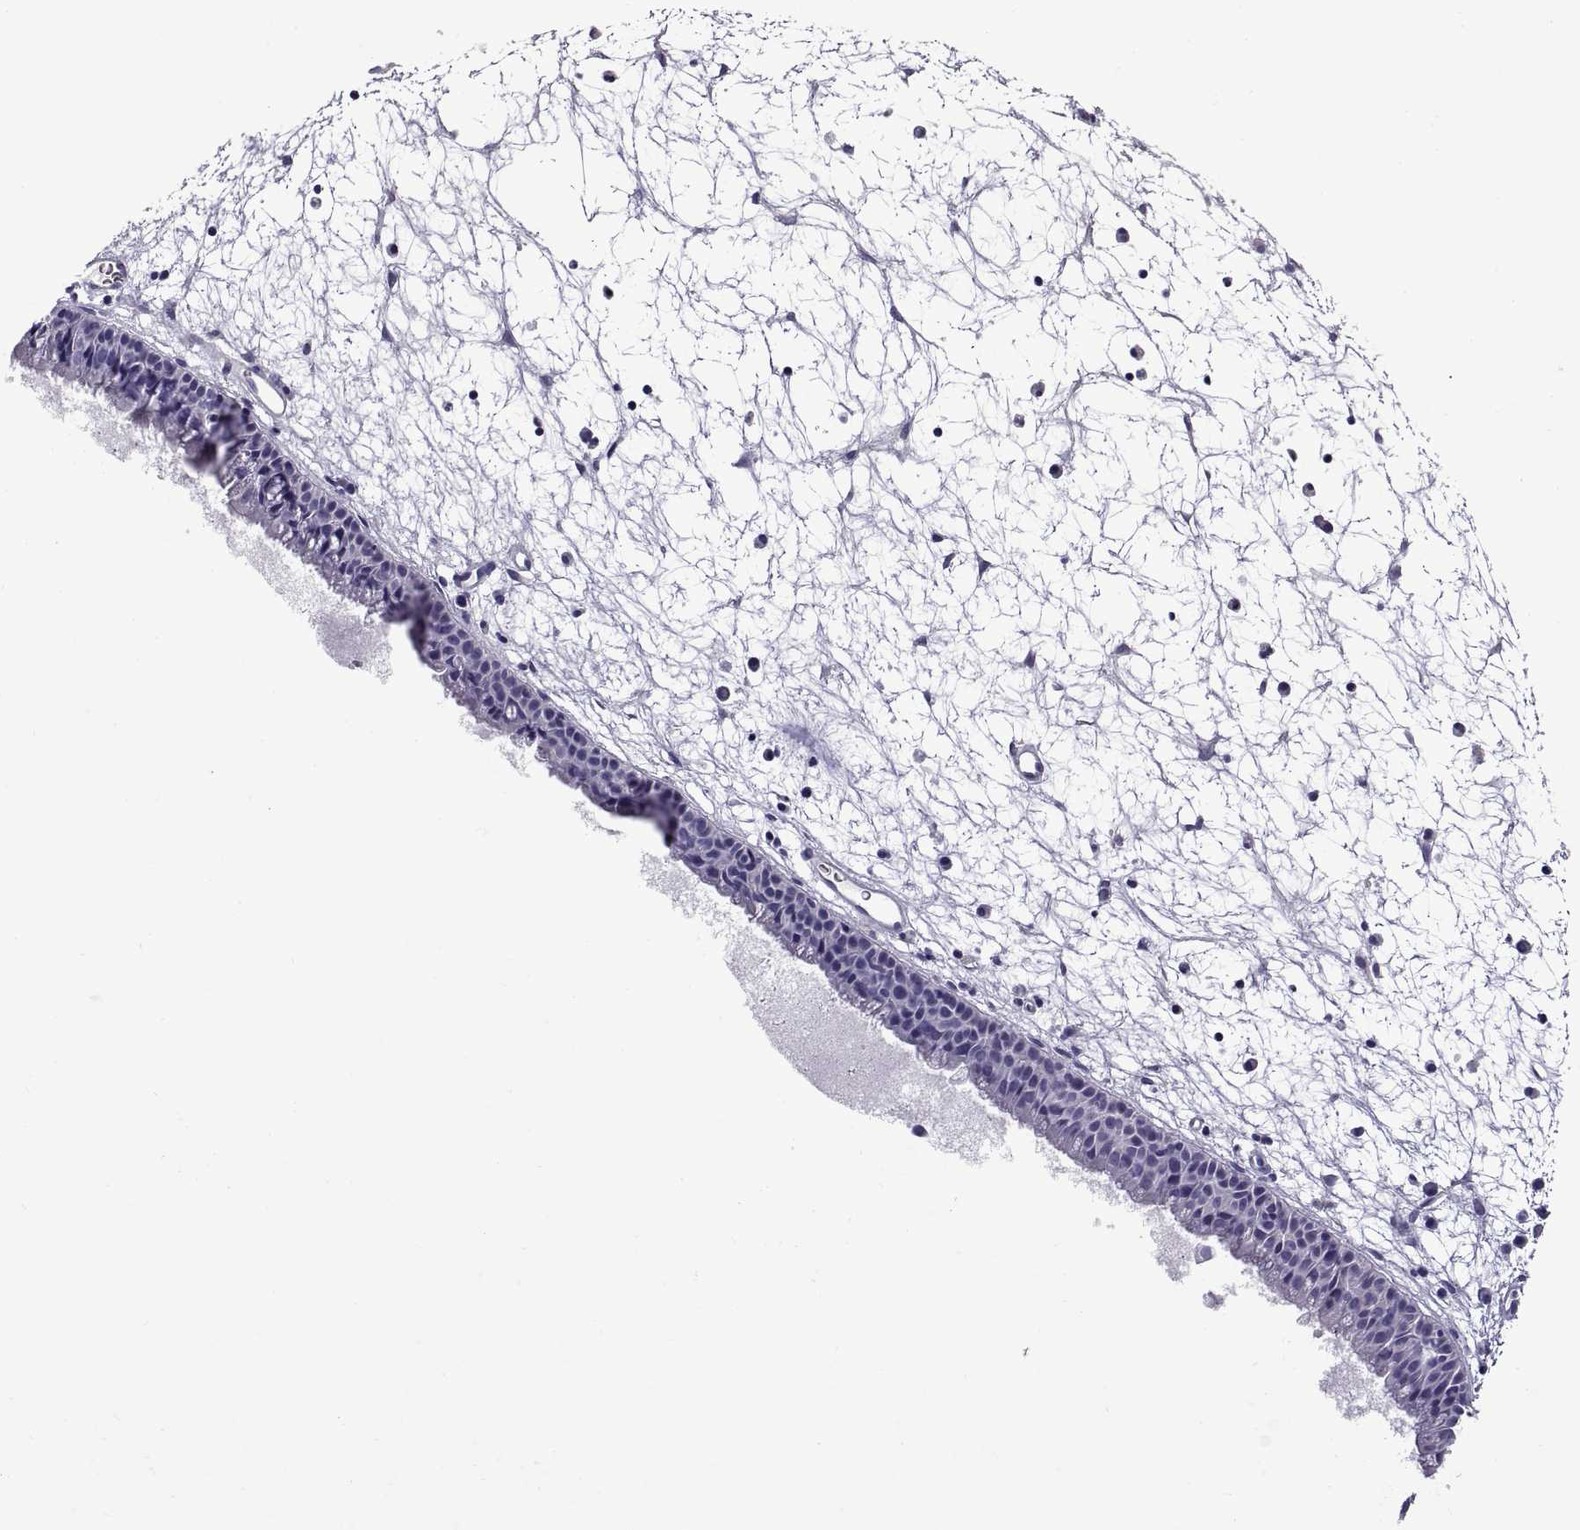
{"staining": {"intensity": "negative", "quantity": "none", "location": "none"}, "tissue": "nasopharynx", "cell_type": "Respiratory epithelial cells", "image_type": "normal", "snomed": [{"axis": "morphology", "description": "Normal tissue, NOS"}, {"axis": "topography", "description": "Nasopharynx"}], "caption": "Immunohistochemical staining of normal human nasopharynx demonstrates no significant positivity in respiratory epithelial cells. Nuclei are stained in blue.", "gene": "SPDYE10", "patient": {"sex": "male", "age": 61}}